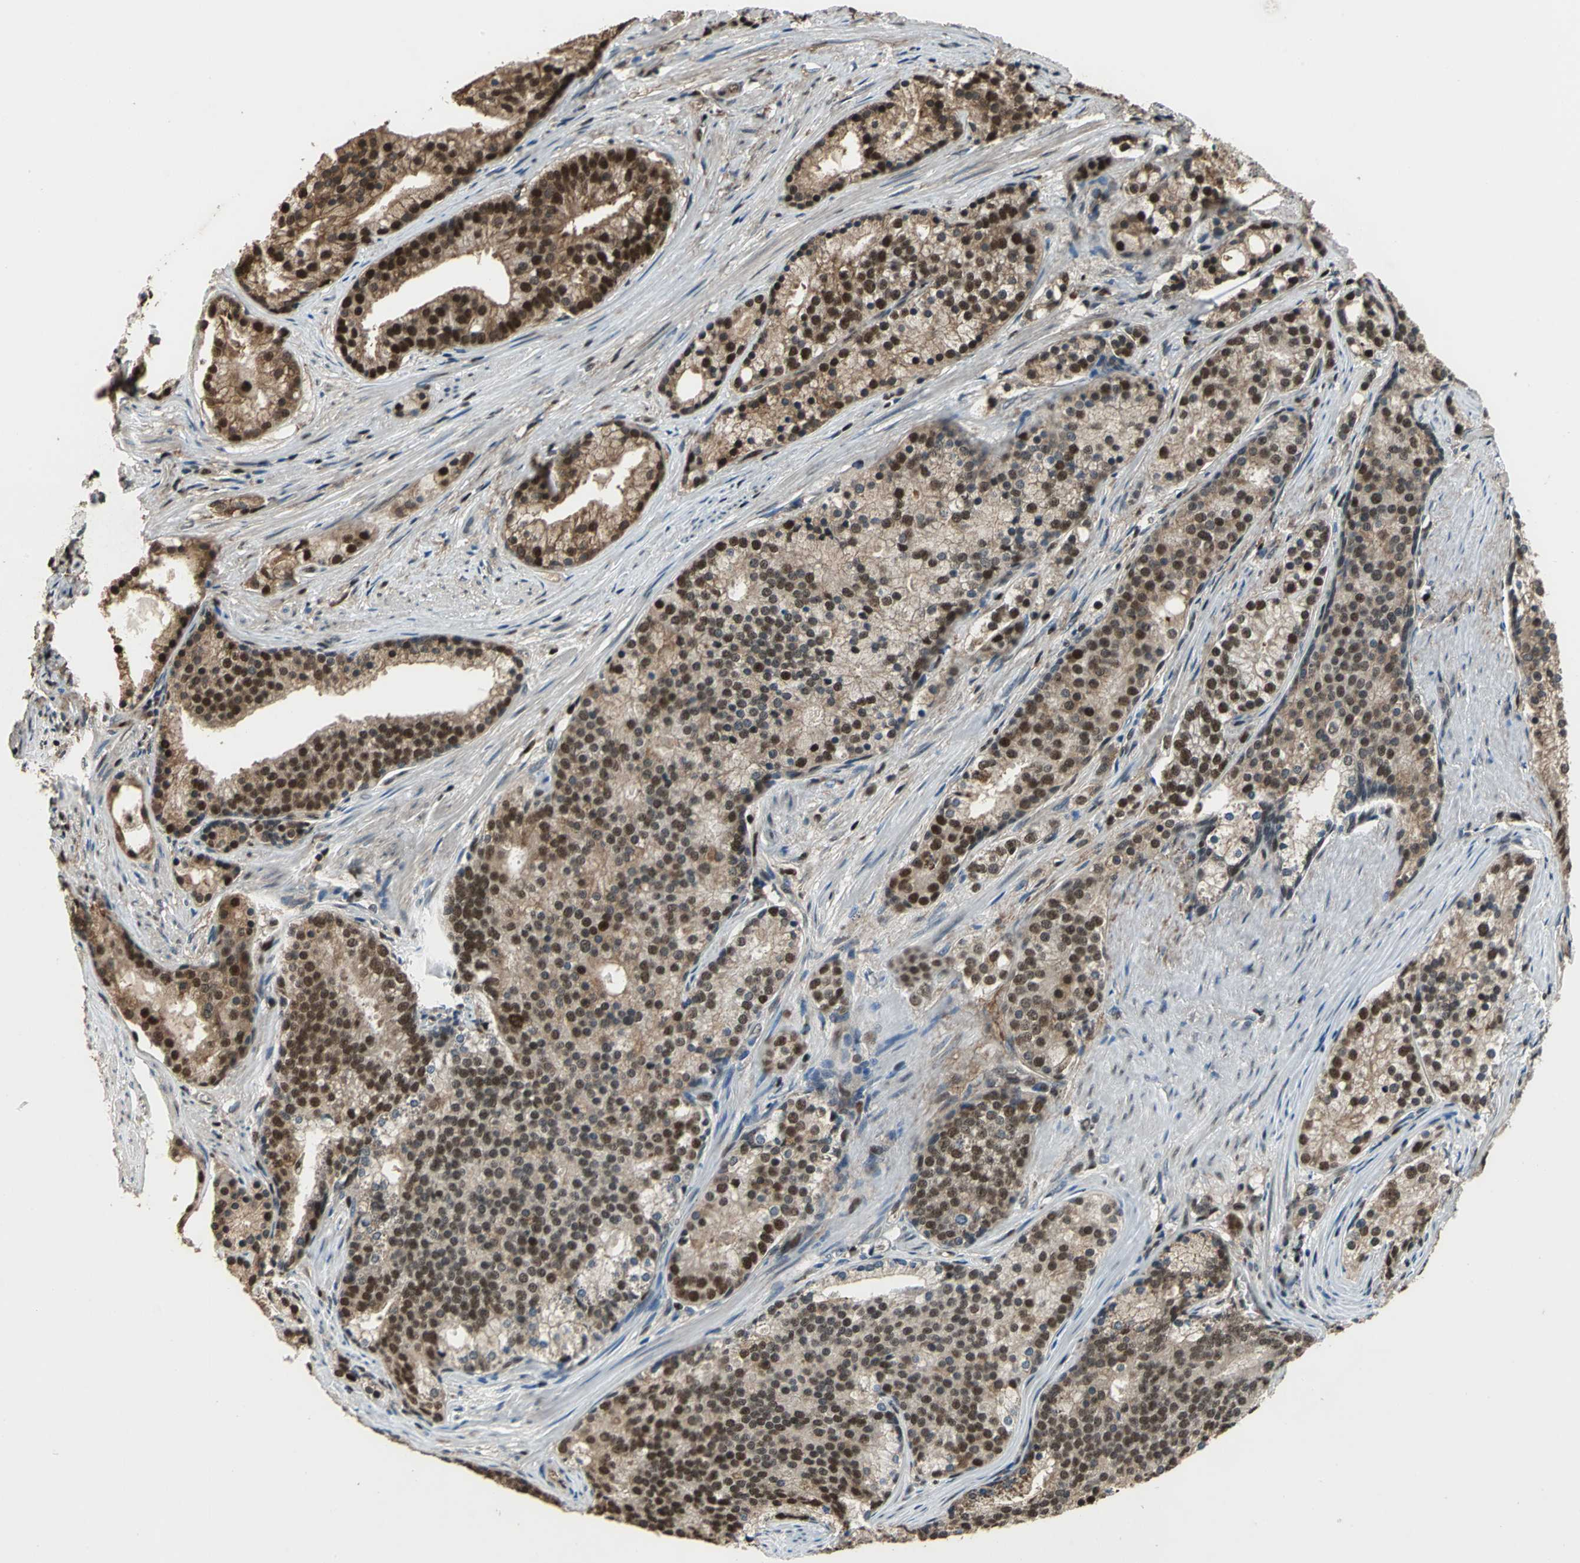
{"staining": {"intensity": "moderate", "quantity": ">75%", "location": "nuclear"}, "tissue": "prostate cancer", "cell_type": "Tumor cells", "image_type": "cancer", "snomed": [{"axis": "morphology", "description": "Adenocarcinoma, Low grade"}, {"axis": "topography", "description": "Prostate"}], "caption": "A medium amount of moderate nuclear staining is identified in about >75% of tumor cells in prostate adenocarcinoma (low-grade) tissue.", "gene": "MIS18BP1", "patient": {"sex": "male", "age": 71}}